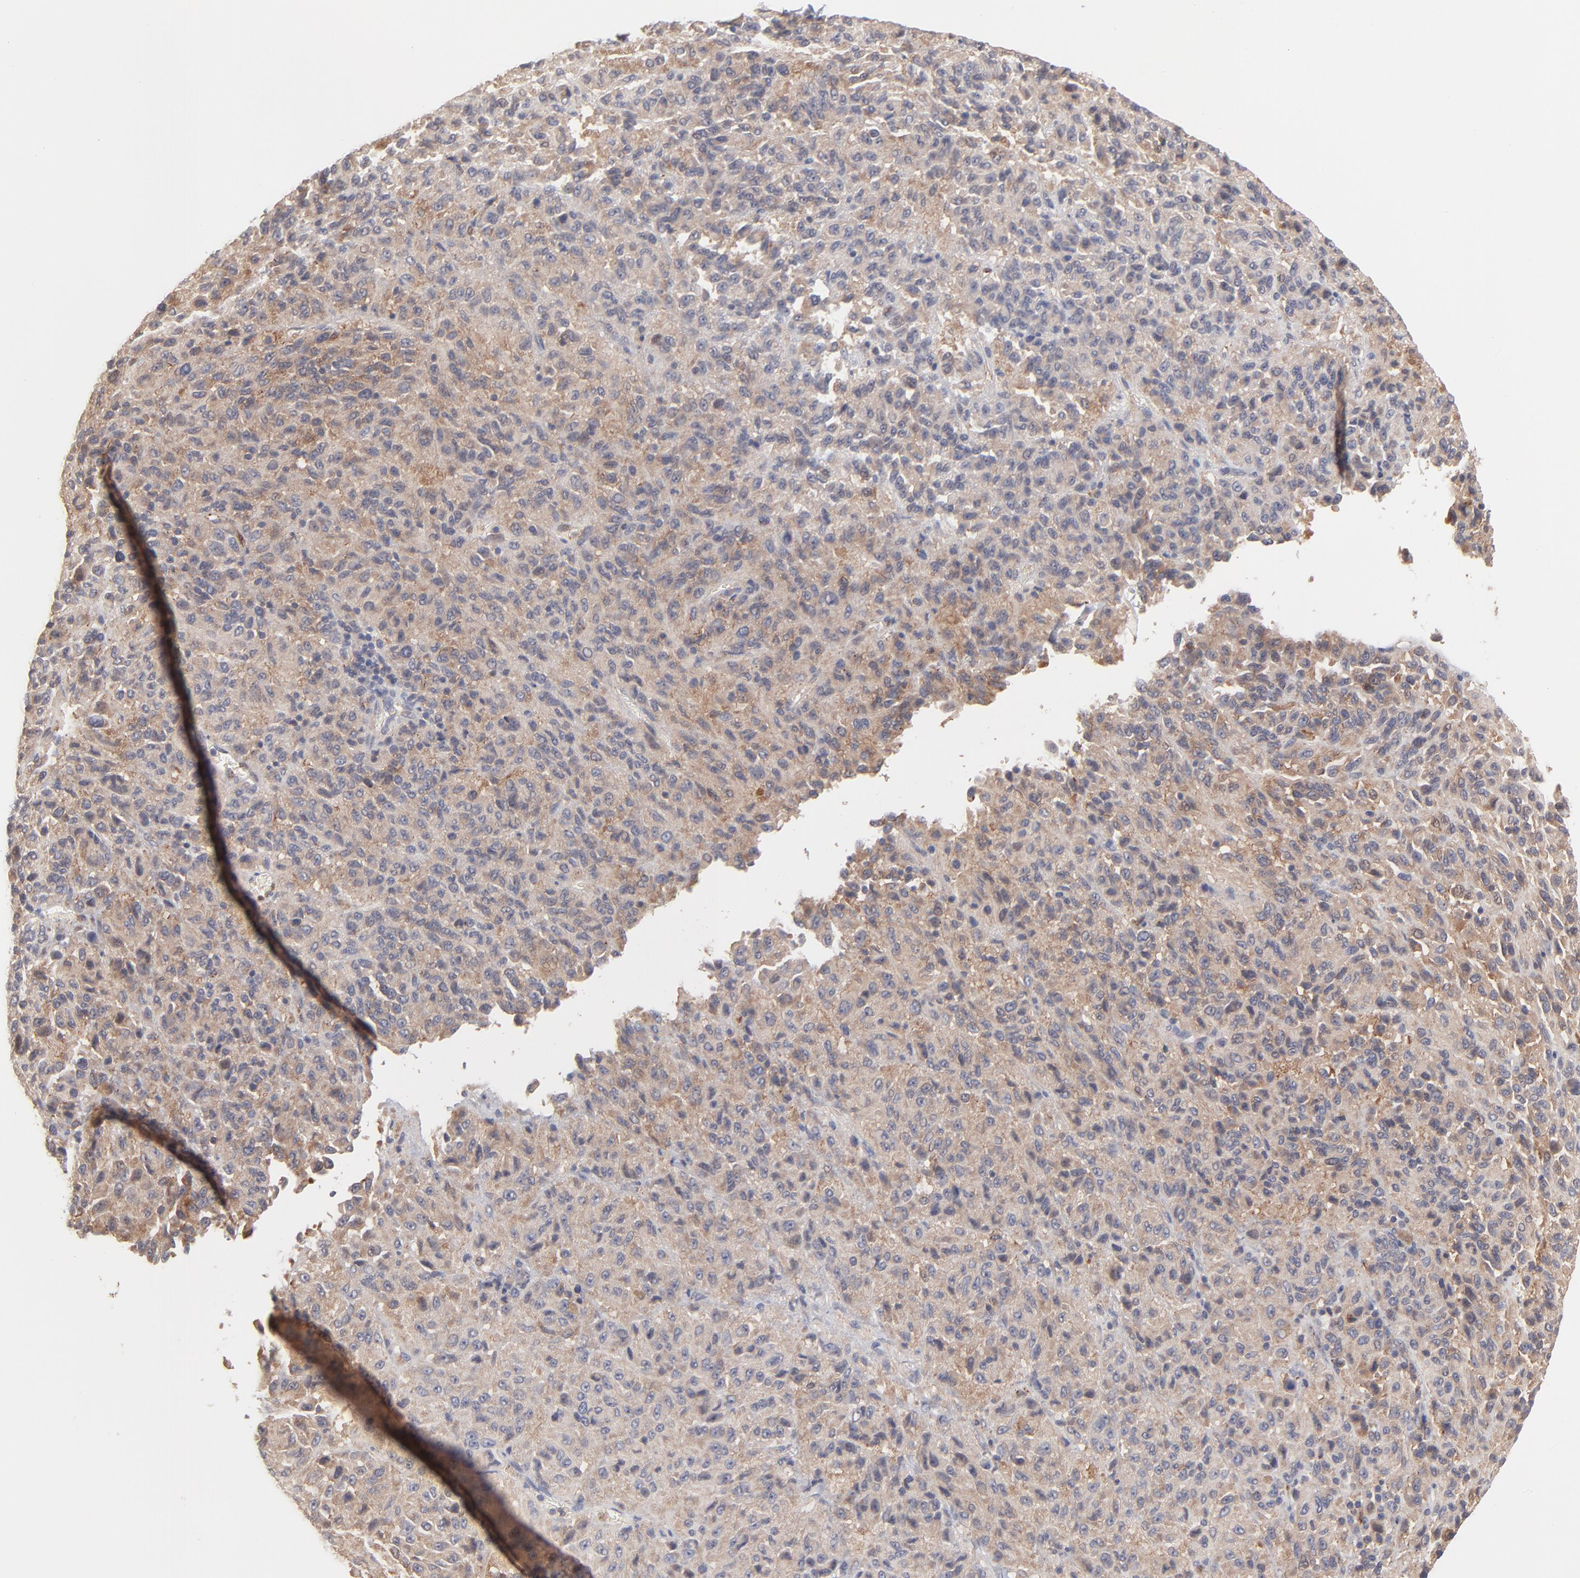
{"staining": {"intensity": "weak", "quantity": ">75%", "location": "cytoplasmic/membranous"}, "tissue": "melanoma", "cell_type": "Tumor cells", "image_type": "cancer", "snomed": [{"axis": "morphology", "description": "Malignant melanoma, Metastatic site"}, {"axis": "topography", "description": "Lung"}], "caption": "Melanoma was stained to show a protein in brown. There is low levels of weak cytoplasmic/membranous staining in about >75% of tumor cells.", "gene": "IVNS1ABP", "patient": {"sex": "male", "age": 64}}